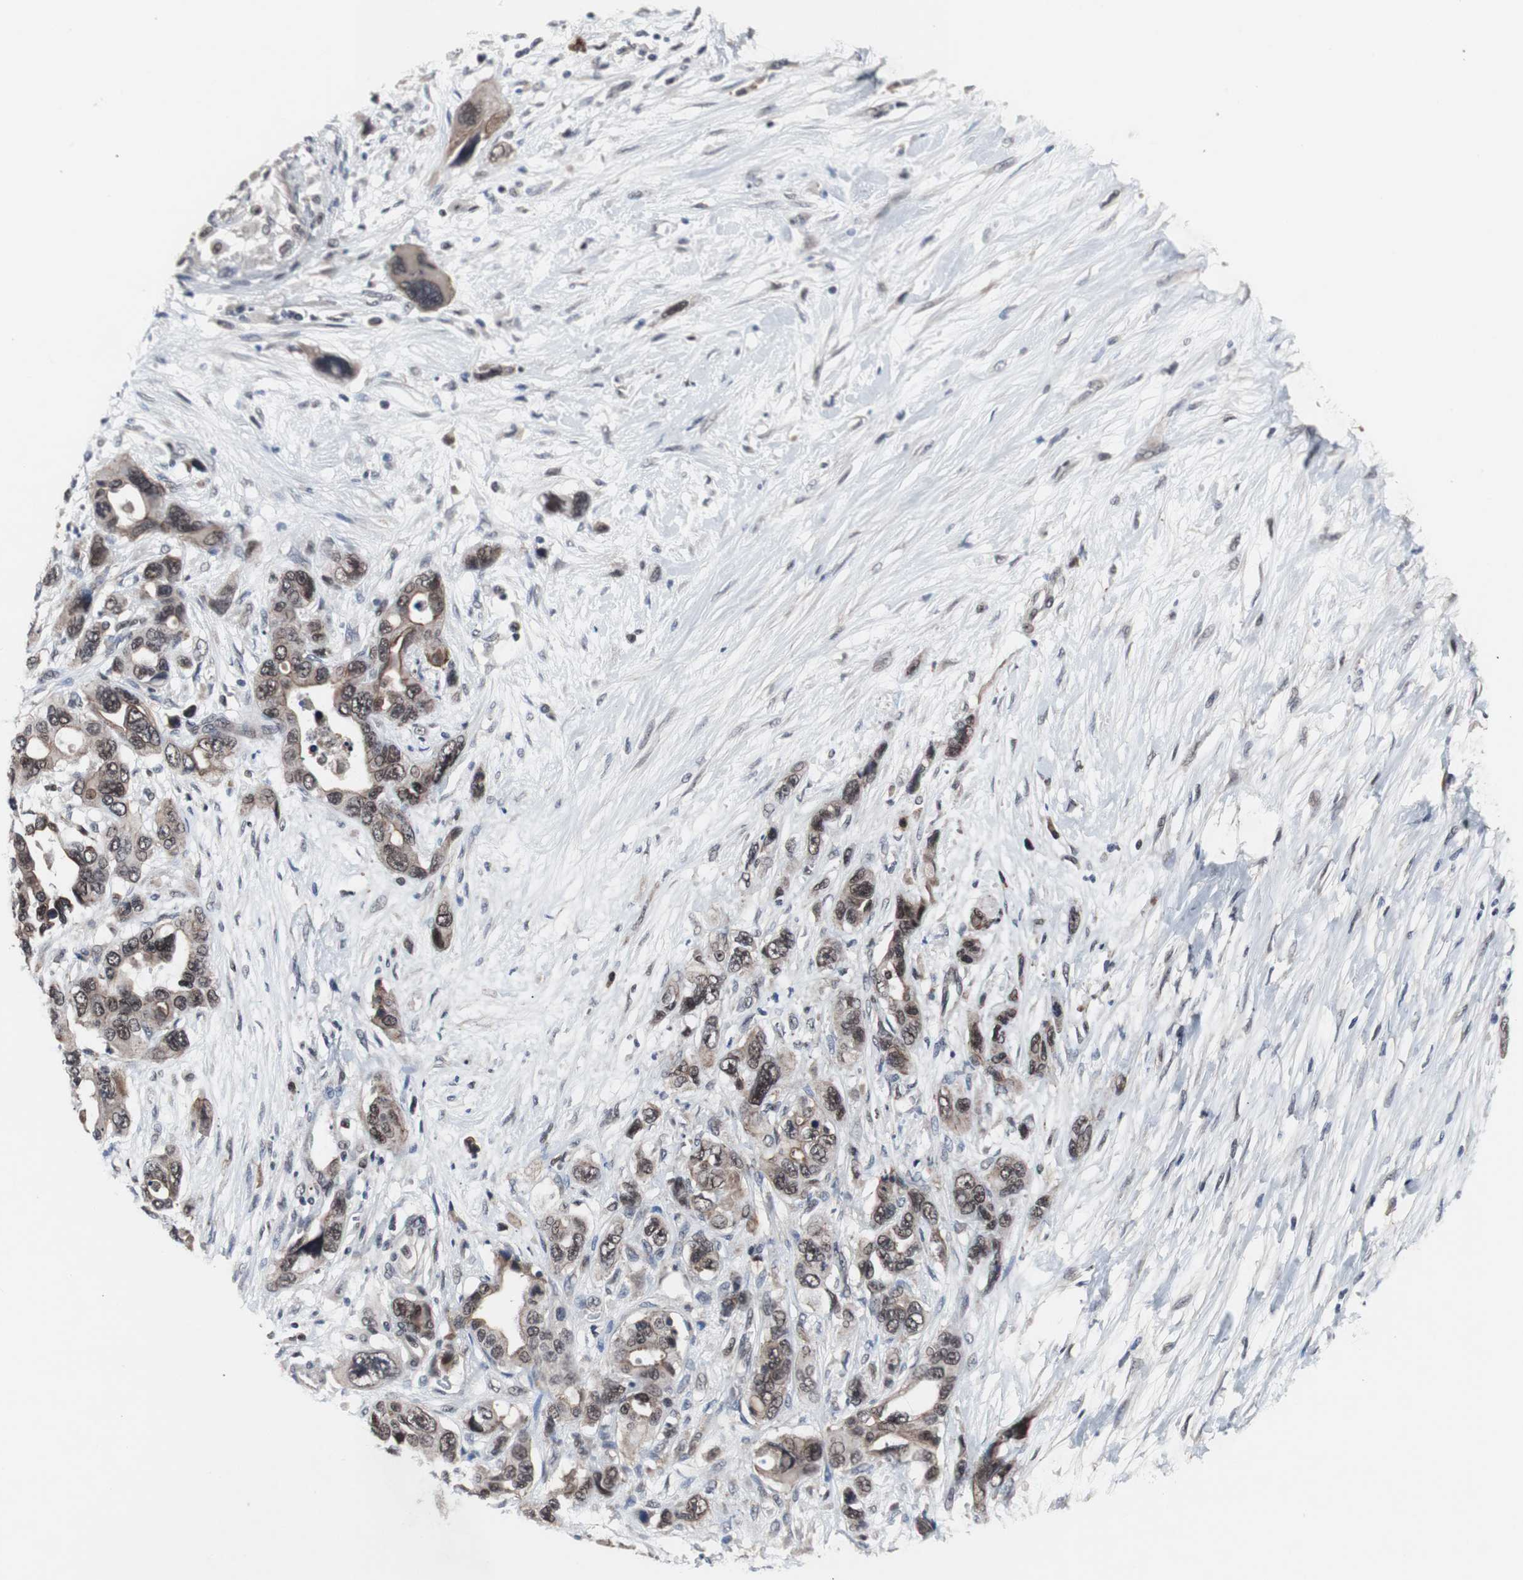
{"staining": {"intensity": "moderate", "quantity": "25%-75%", "location": "cytoplasmic/membranous,nuclear"}, "tissue": "pancreatic cancer", "cell_type": "Tumor cells", "image_type": "cancer", "snomed": [{"axis": "morphology", "description": "Adenocarcinoma, NOS"}, {"axis": "topography", "description": "Pancreas"}], "caption": "Immunohistochemical staining of pancreatic cancer (adenocarcinoma) demonstrates medium levels of moderate cytoplasmic/membranous and nuclear staining in about 25%-75% of tumor cells.", "gene": "GTF2F2", "patient": {"sex": "male", "age": 46}}